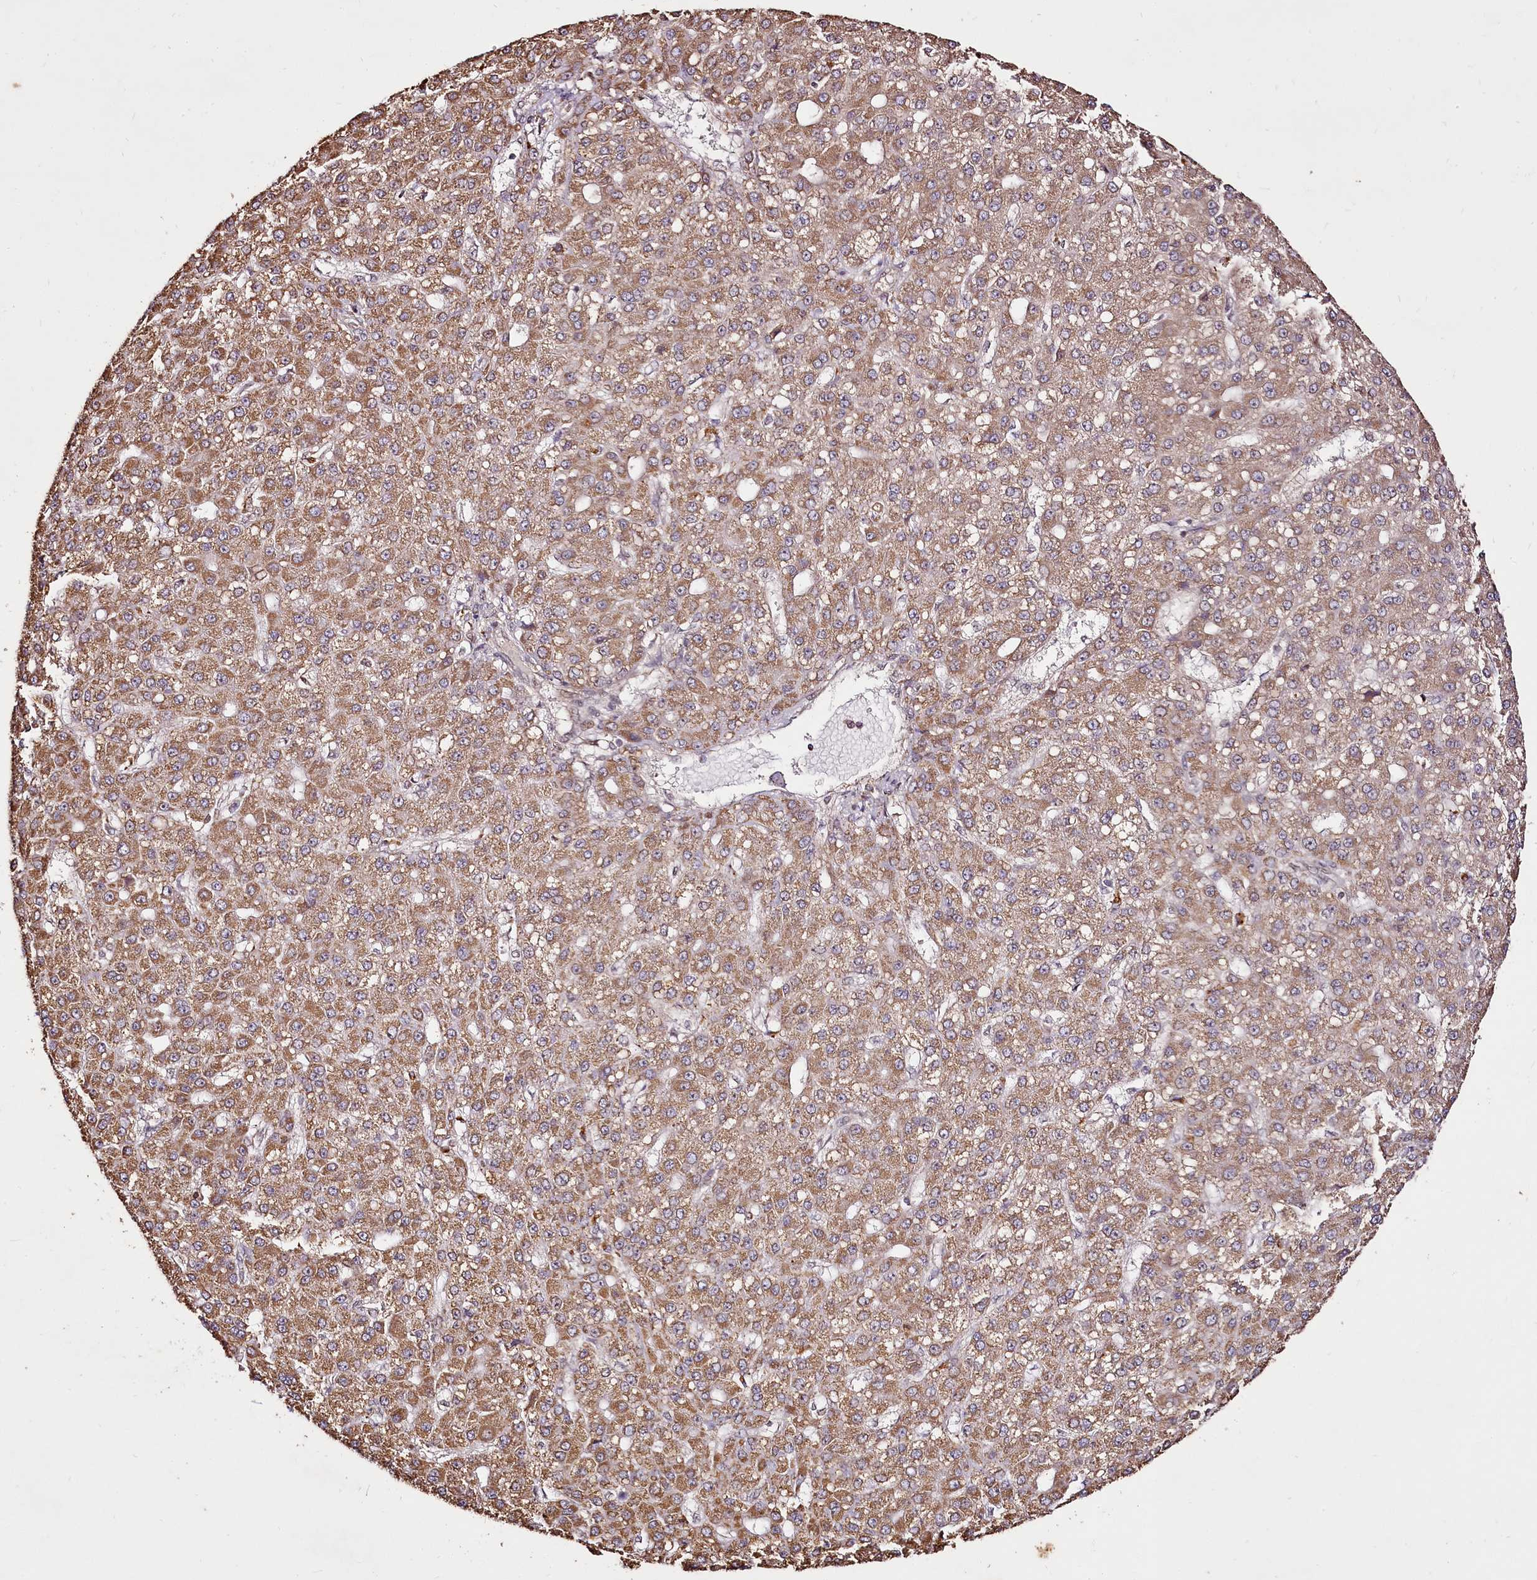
{"staining": {"intensity": "moderate", "quantity": ">75%", "location": "cytoplasmic/membranous"}, "tissue": "liver cancer", "cell_type": "Tumor cells", "image_type": "cancer", "snomed": [{"axis": "morphology", "description": "Carcinoma, Hepatocellular, NOS"}, {"axis": "topography", "description": "Liver"}], "caption": "Immunohistochemistry (IHC) (DAB) staining of liver hepatocellular carcinoma shows moderate cytoplasmic/membranous protein positivity in approximately >75% of tumor cells. (DAB IHC, brown staining for protein, blue staining for nuclei).", "gene": "EDIL3", "patient": {"sex": "male", "age": 67}}